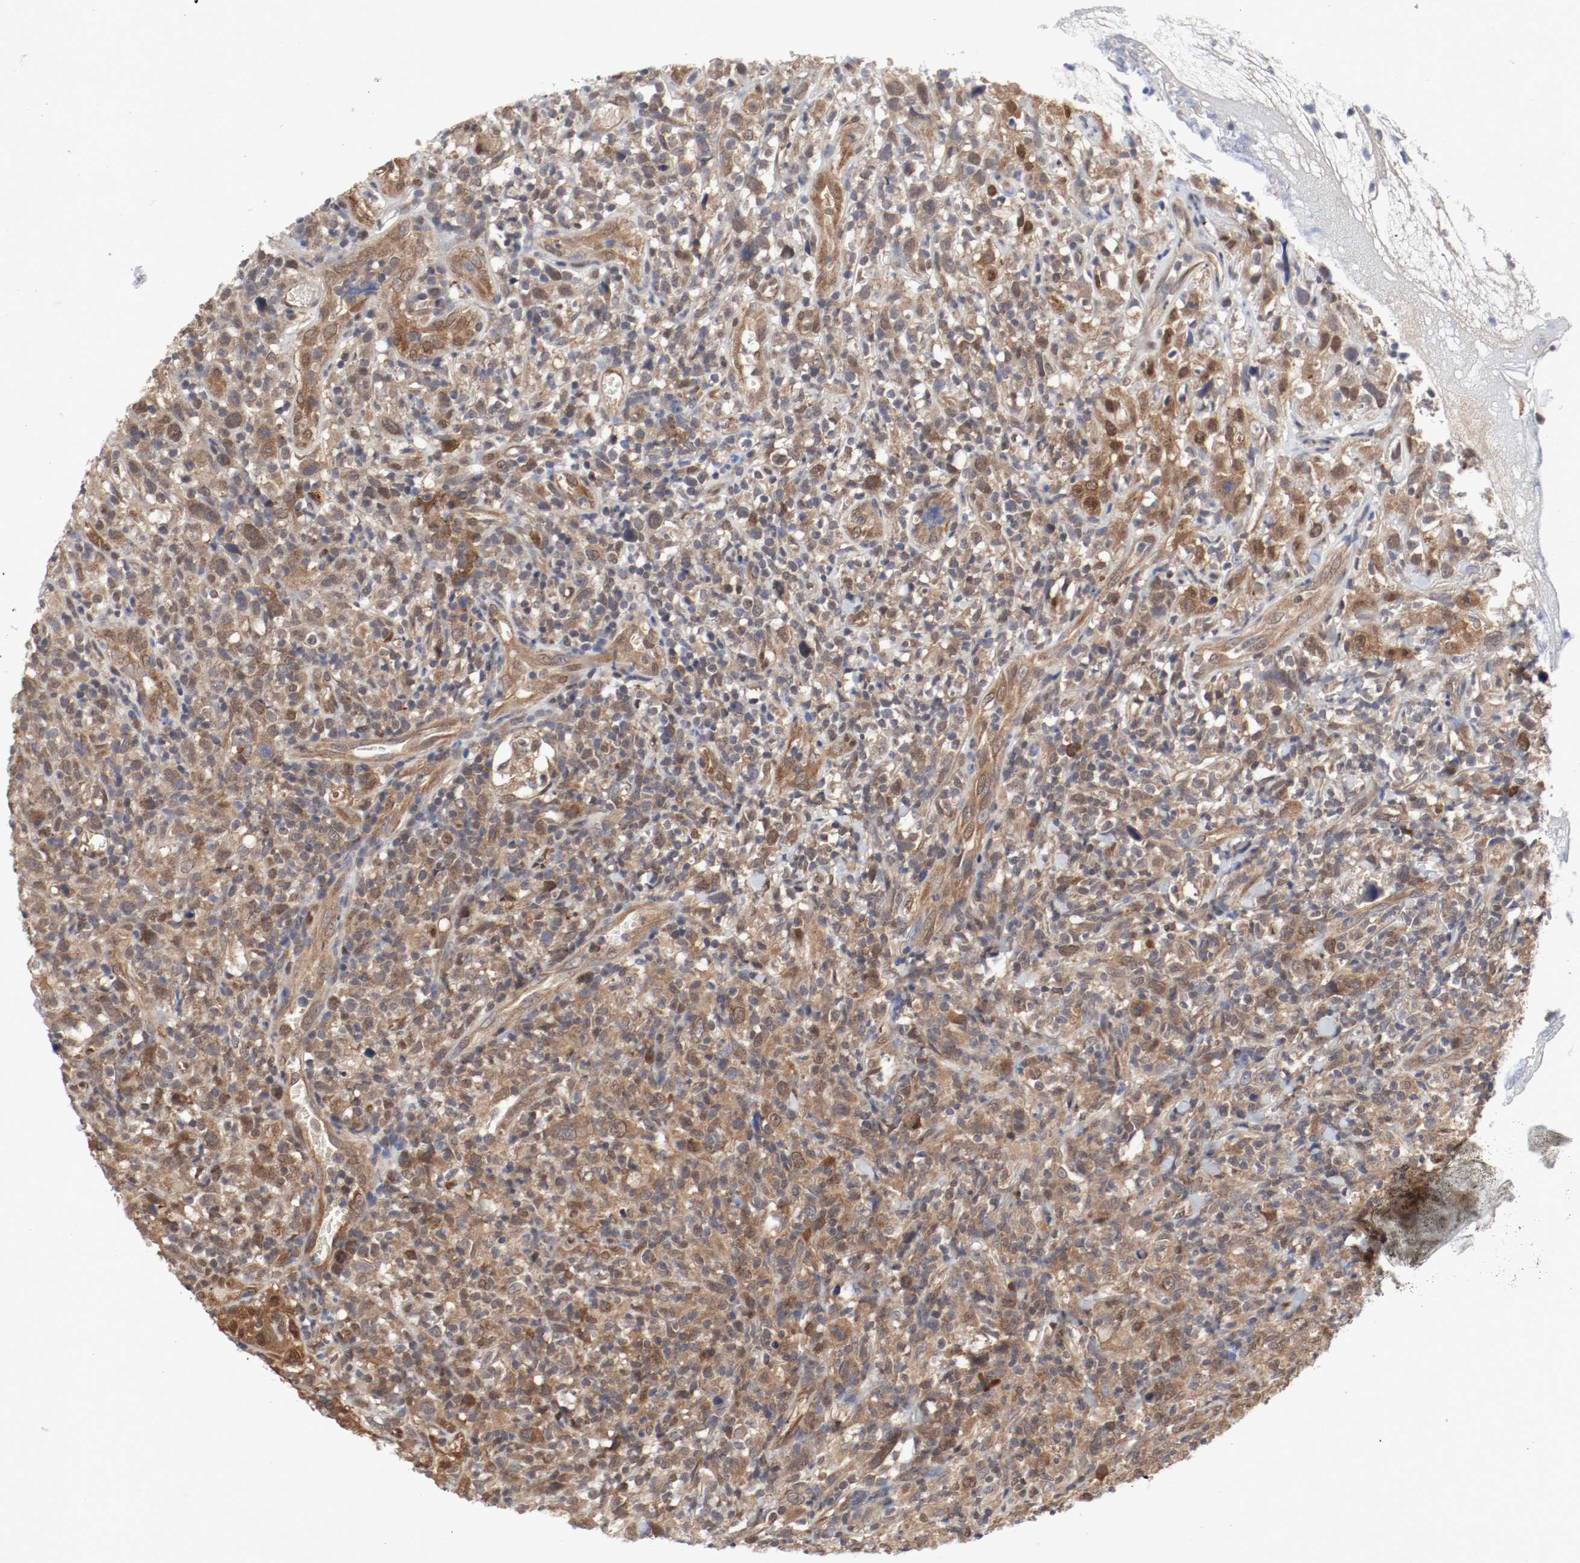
{"staining": {"intensity": "moderate", "quantity": ">75%", "location": "cytoplasmic/membranous,nuclear"}, "tissue": "thyroid cancer", "cell_type": "Tumor cells", "image_type": "cancer", "snomed": [{"axis": "morphology", "description": "Carcinoma, NOS"}, {"axis": "topography", "description": "Thyroid gland"}], "caption": "High-power microscopy captured an immunohistochemistry (IHC) image of thyroid carcinoma, revealing moderate cytoplasmic/membranous and nuclear staining in about >75% of tumor cells.", "gene": "AFG3L2", "patient": {"sex": "female", "age": 77}}